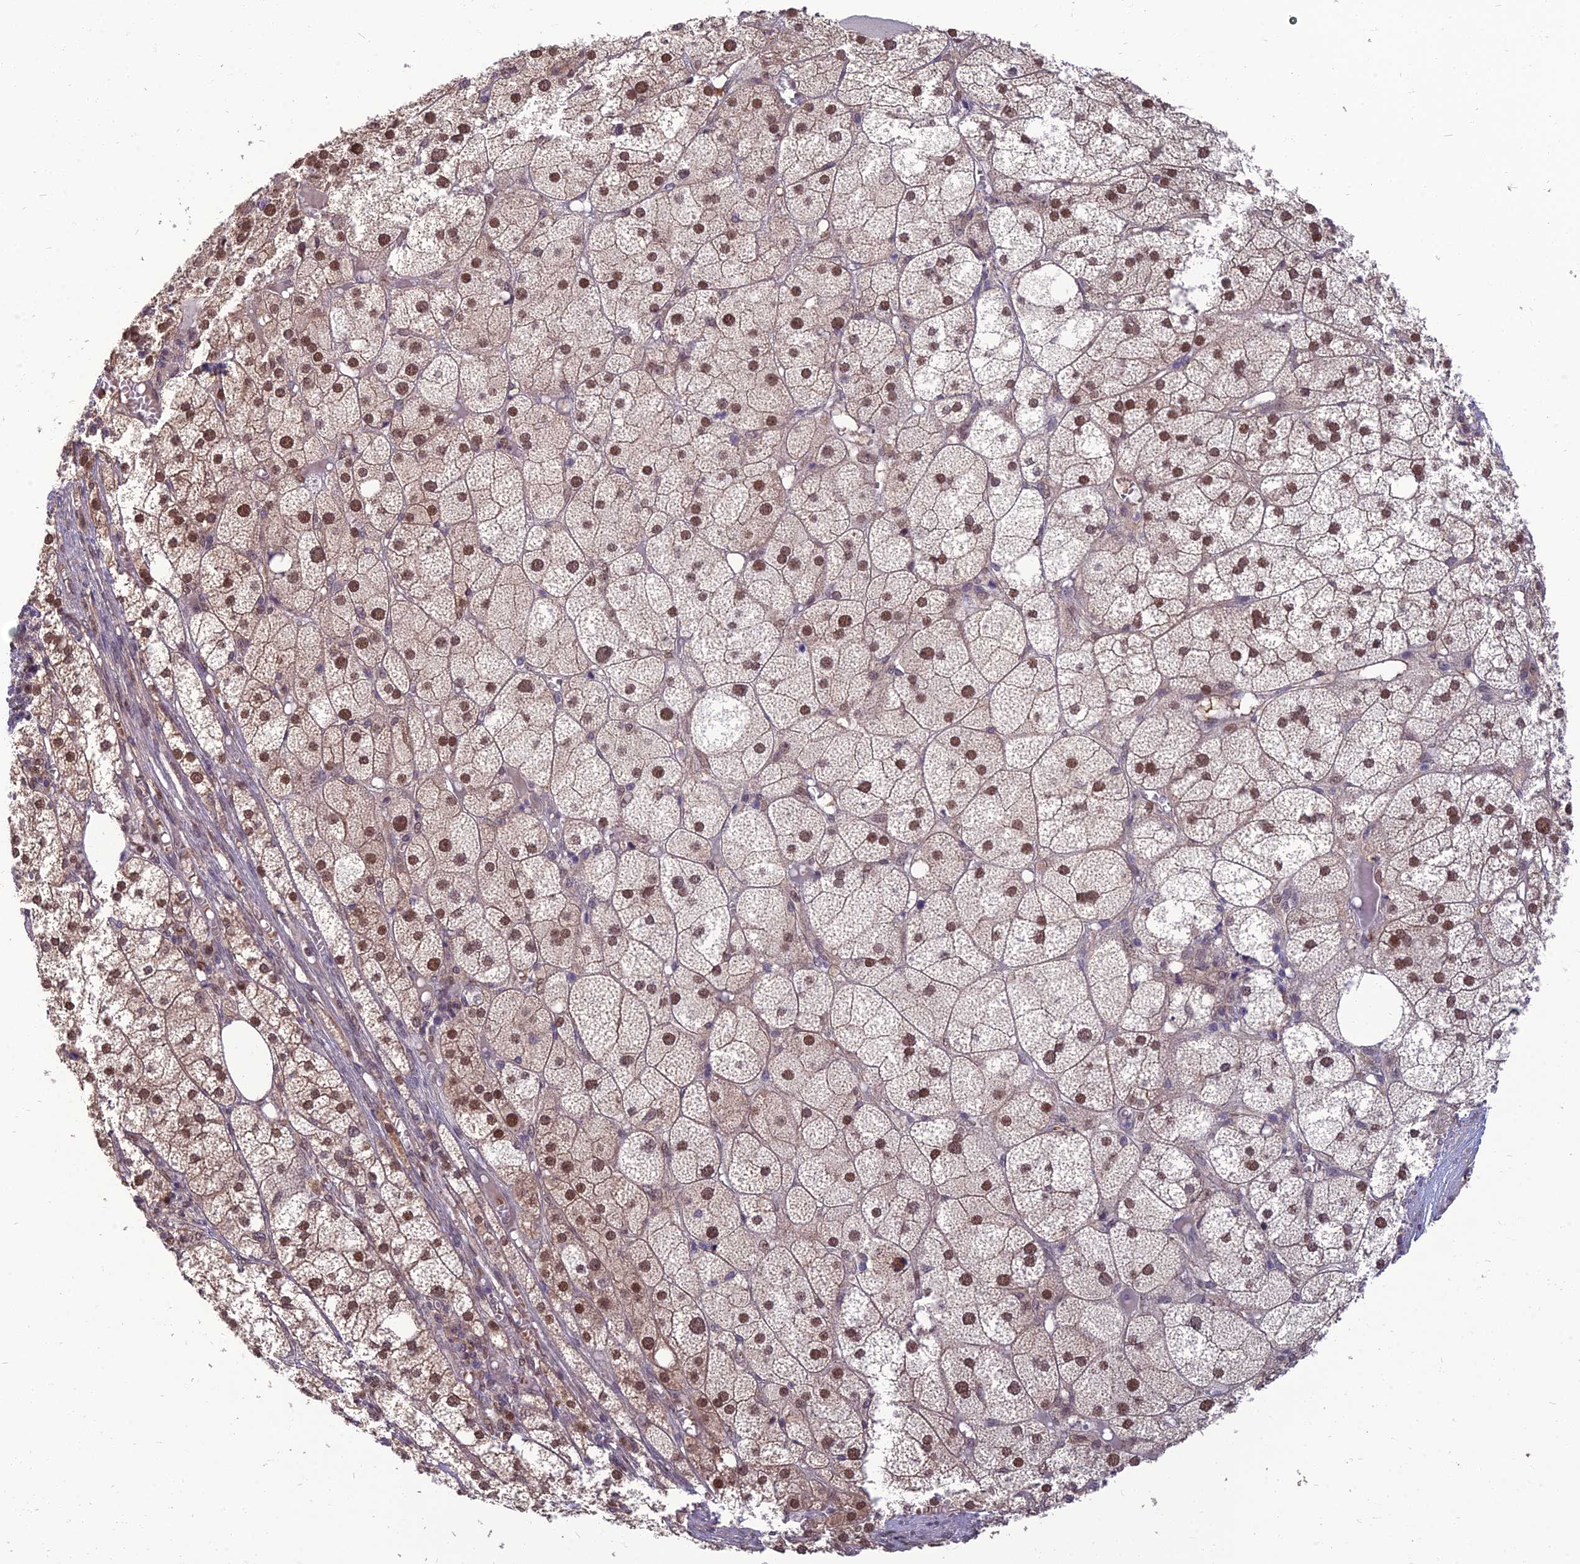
{"staining": {"intensity": "moderate", "quantity": ">75%", "location": "cytoplasmic/membranous,nuclear"}, "tissue": "adrenal gland", "cell_type": "Glandular cells", "image_type": "normal", "snomed": [{"axis": "morphology", "description": "Normal tissue, NOS"}, {"axis": "topography", "description": "Adrenal gland"}], "caption": "Protein expression analysis of normal human adrenal gland reveals moderate cytoplasmic/membranous,nuclear positivity in about >75% of glandular cells. Nuclei are stained in blue.", "gene": "NR4A3", "patient": {"sex": "female", "age": 61}}